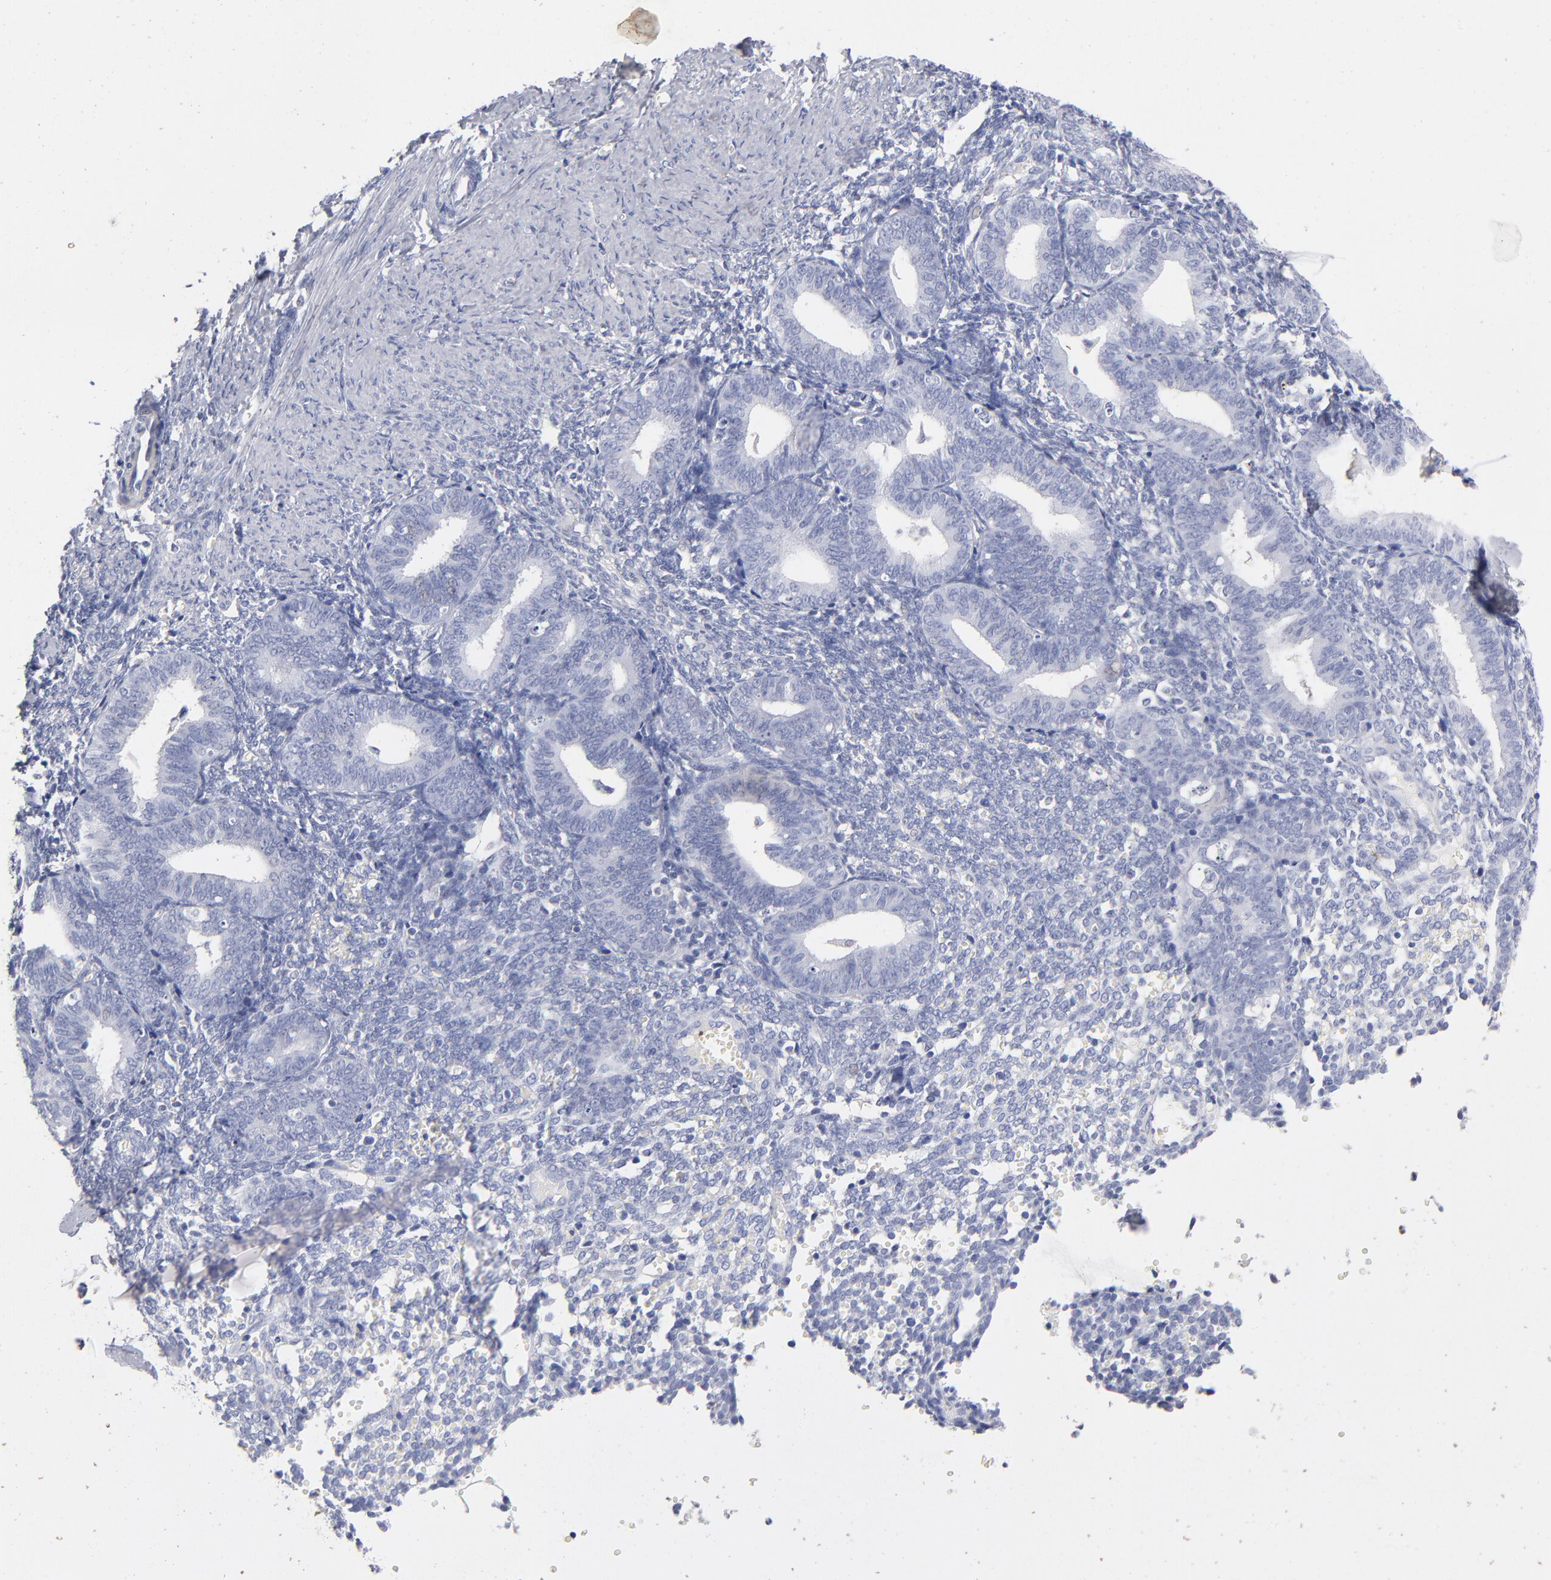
{"staining": {"intensity": "negative", "quantity": "none", "location": "none"}, "tissue": "endometrium", "cell_type": "Cells in endometrial stroma", "image_type": "normal", "snomed": [{"axis": "morphology", "description": "Normal tissue, NOS"}, {"axis": "topography", "description": "Endometrium"}], "caption": "Immunohistochemistry (IHC) micrograph of normal endometrium stained for a protein (brown), which displays no staining in cells in endometrial stroma. (DAB (3,3'-diaminobenzidine) immunohistochemistry (IHC) visualized using brightfield microscopy, high magnification).", "gene": "ARG1", "patient": {"sex": "female", "age": 61}}